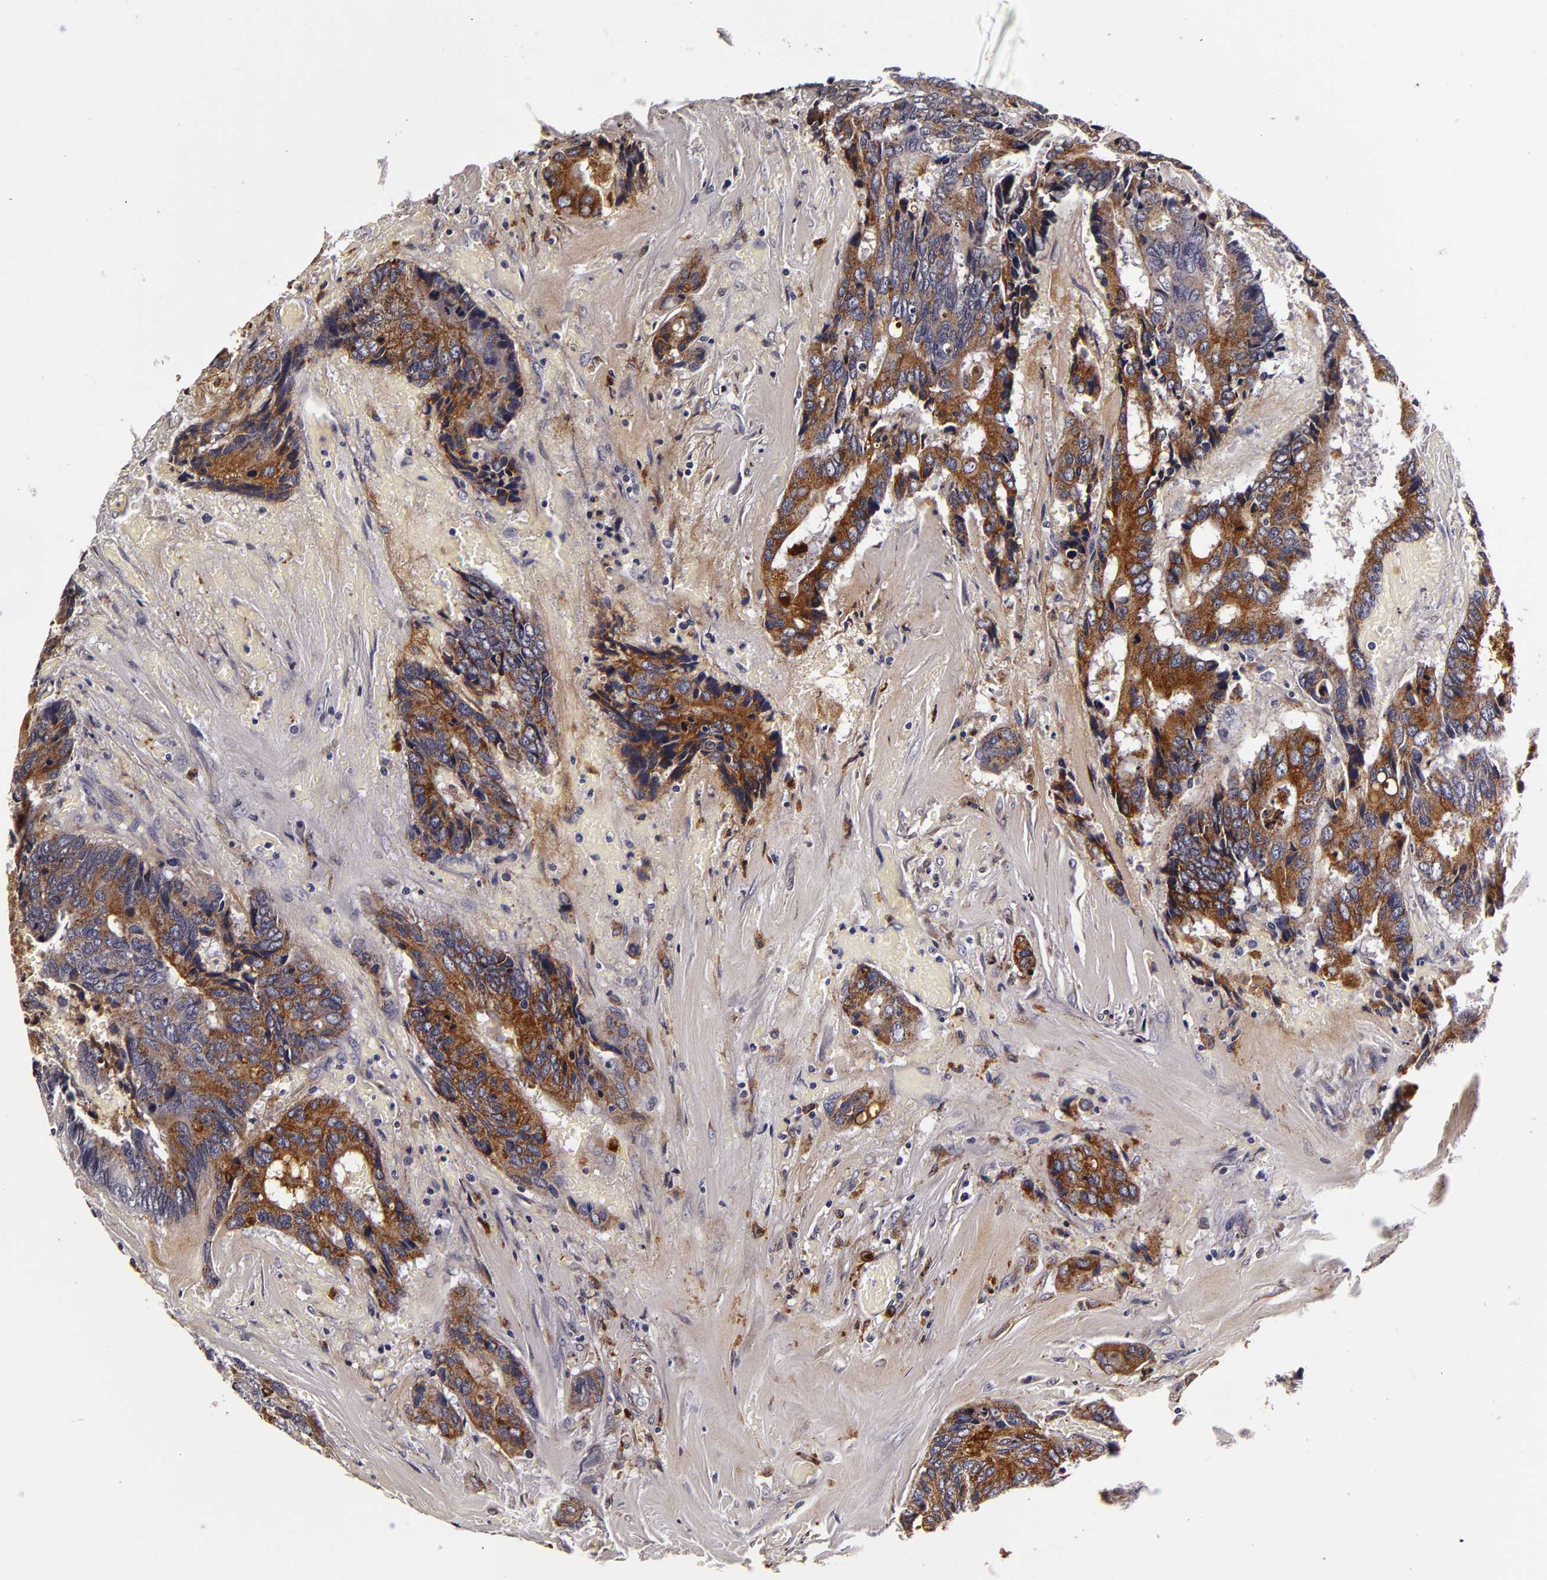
{"staining": {"intensity": "moderate", "quantity": "25%-75%", "location": "cytoplasmic/membranous"}, "tissue": "colorectal cancer", "cell_type": "Tumor cells", "image_type": "cancer", "snomed": [{"axis": "morphology", "description": "Adenocarcinoma, NOS"}, {"axis": "topography", "description": "Rectum"}], "caption": "Protein expression by IHC reveals moderate cytoplasmic/membranous positivity in about 25%-75% of tumor cells in colorectal cancer.", "gene": "LGALS3BP", "patient": {"sex": "male", "age": 55}}